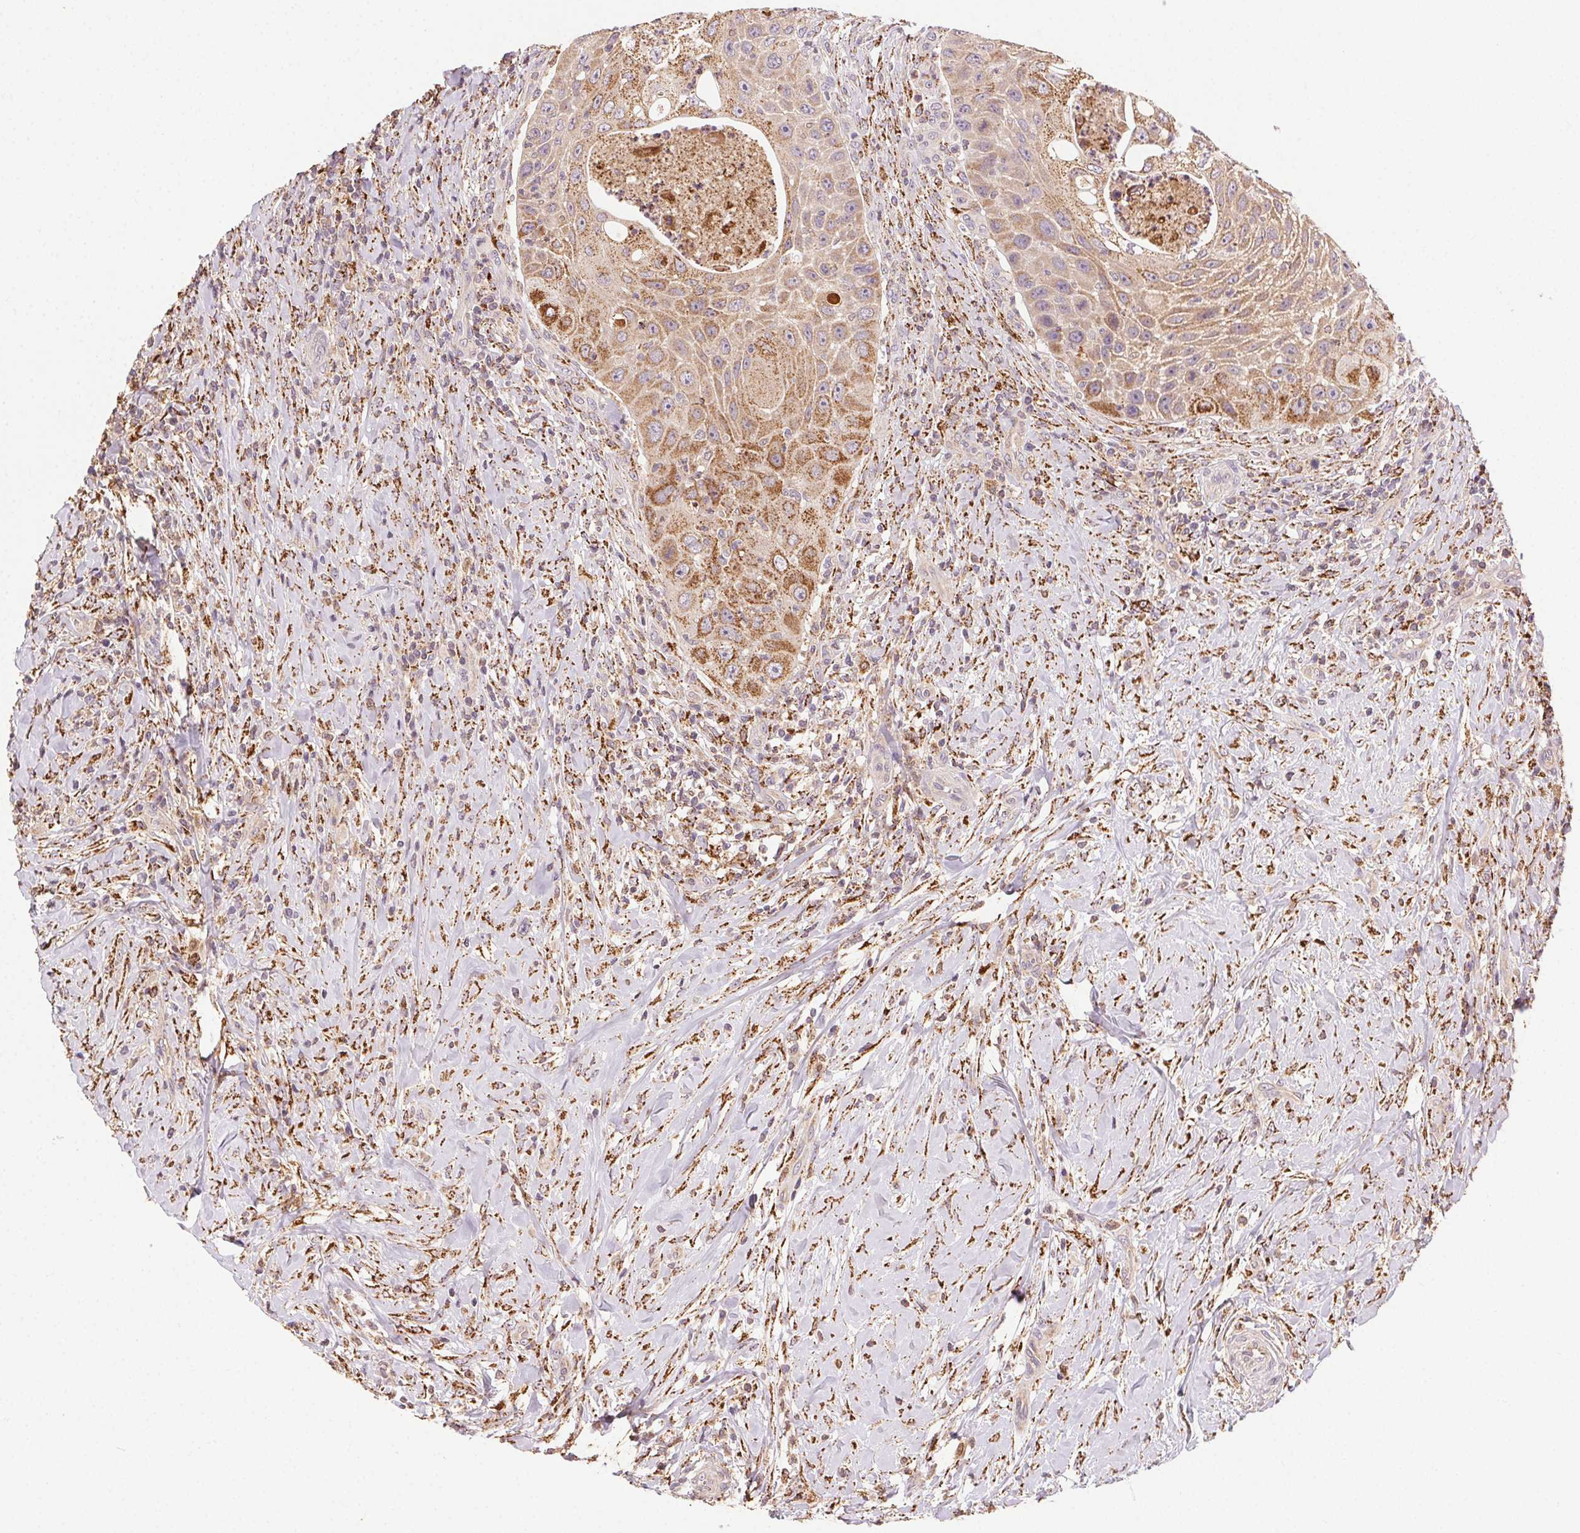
{"staining": {"intensity": "moderate", "quantity": ">75%", "location": "cytoplasmic/membranous"}, "tissue": "head and neck cancer", "cell_type": "Tumor cells", "image_type": "cancer", "snomed": [{"axis": "morphology", "description": "Squamous cell carcinoma, NOS"}, {"axis": "topography", "description": "Head-Neck"}], "caption": "Moderate cytoplasmic/membranous protein expression is appreciated in about >75% of tumor cells in head and neck cancer (squamous cell carcinoma).", "gene": "FNBP1L", "patient": {"sex": "male", "age": 69}}